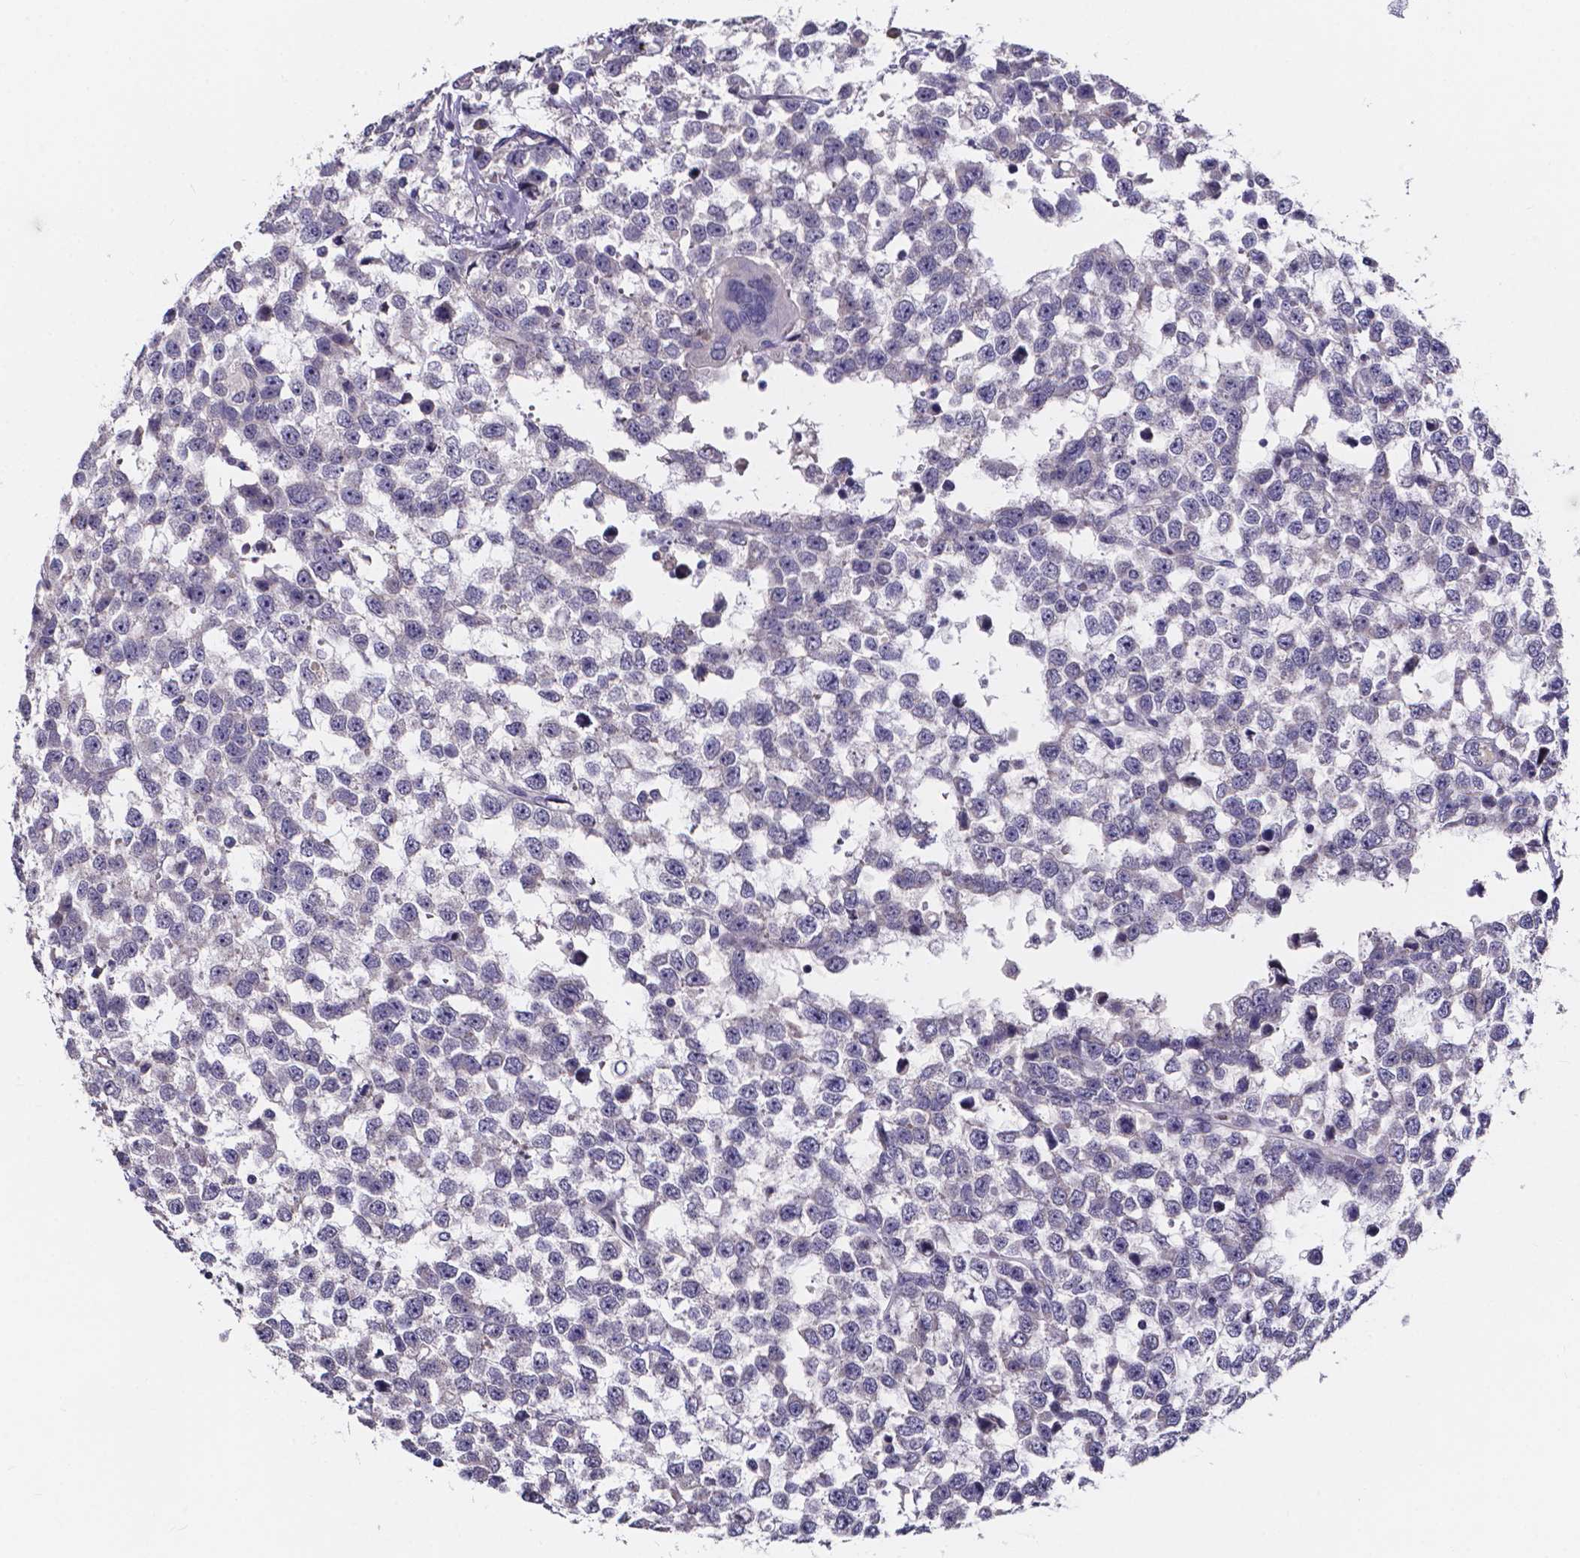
{"staining": {"intensity": "negative", "quantity": "none", "location": "none"}, "tissue": "testis cancer", "cell_type": "Tumor cells", "image_type": "cancer", "snomed": [{"axis": "morphology", "description": "Seminoma, NOS"}, {"axis": "topography", "description": "Testis"}], "caption": "Immunohistochemistry photomicrograph of testis cancer stained for a protein (brown), which shows no positivity in tumor cells.", "gene": "SPOCD1", "patient": {"sex": "male", "age": 34}}